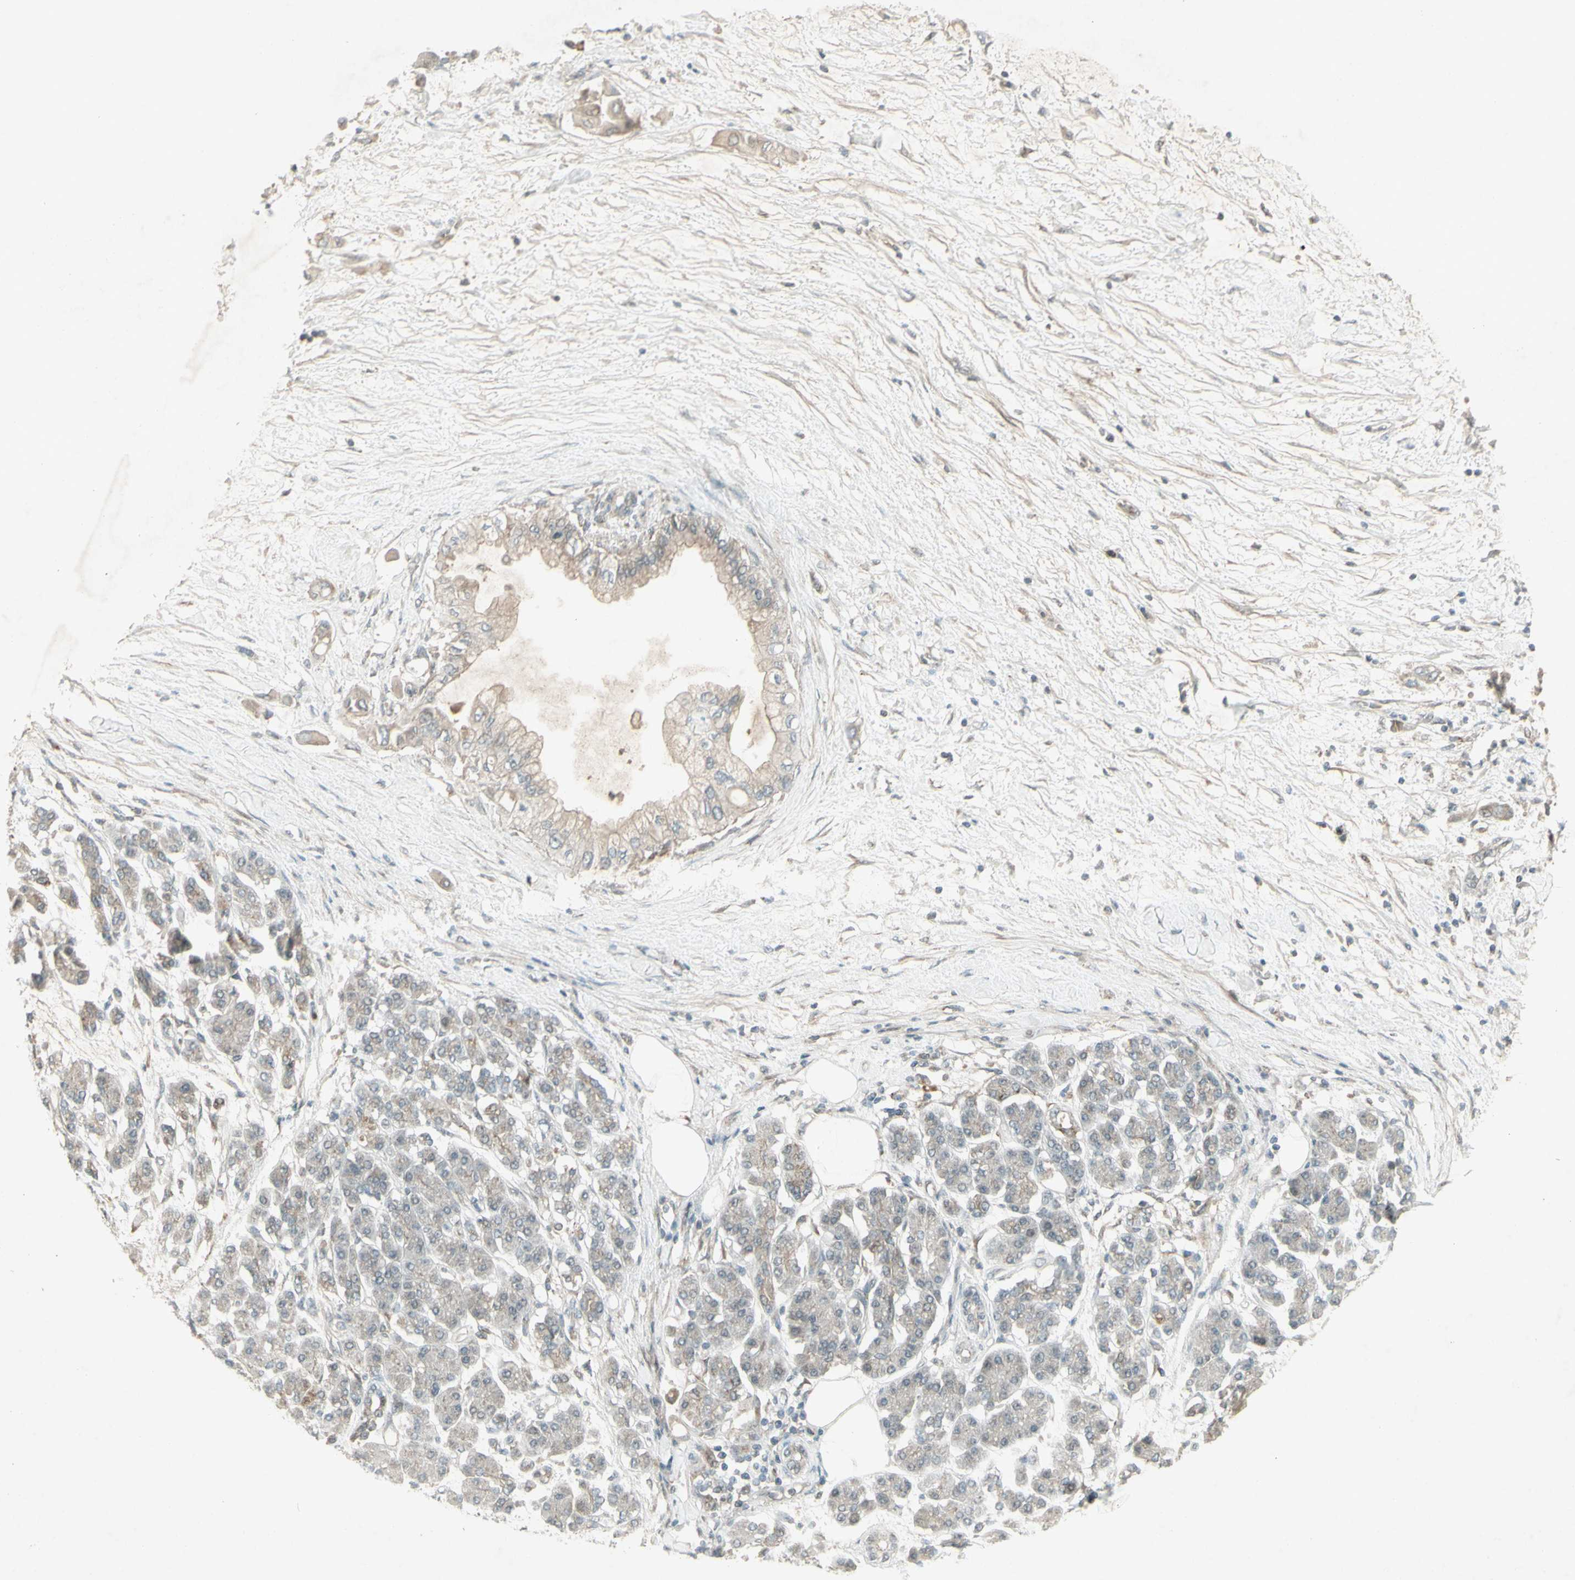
{"staining": {"intensity": "negative", "quantity": "none", "location": "none"}, "tissue": "pancreatic cancer", "cell_type": "Tumor cells", "image_type": "cancer", "snomed": [{"axis": "morphology", "description": "Adenocarcinoma, NOS"}, {"axis": "morphology", "description": "Adenocarcinoma, metastatic, NOS"}, {"axis": "topography", "description": "Lymph node"}, {"axis": "topography", "description": "Pancreas"}, {"axis": "topography", "description": "Duodenum"}], "caption": "There is no significant positivity in tumor cells of metastatic adenocarcinoma (pancreatic). (Immunohistochemistry, brightfield microscopy, high magnification).", "gene": "MSH6", "patient": {"sex": "female", "age": 64}}